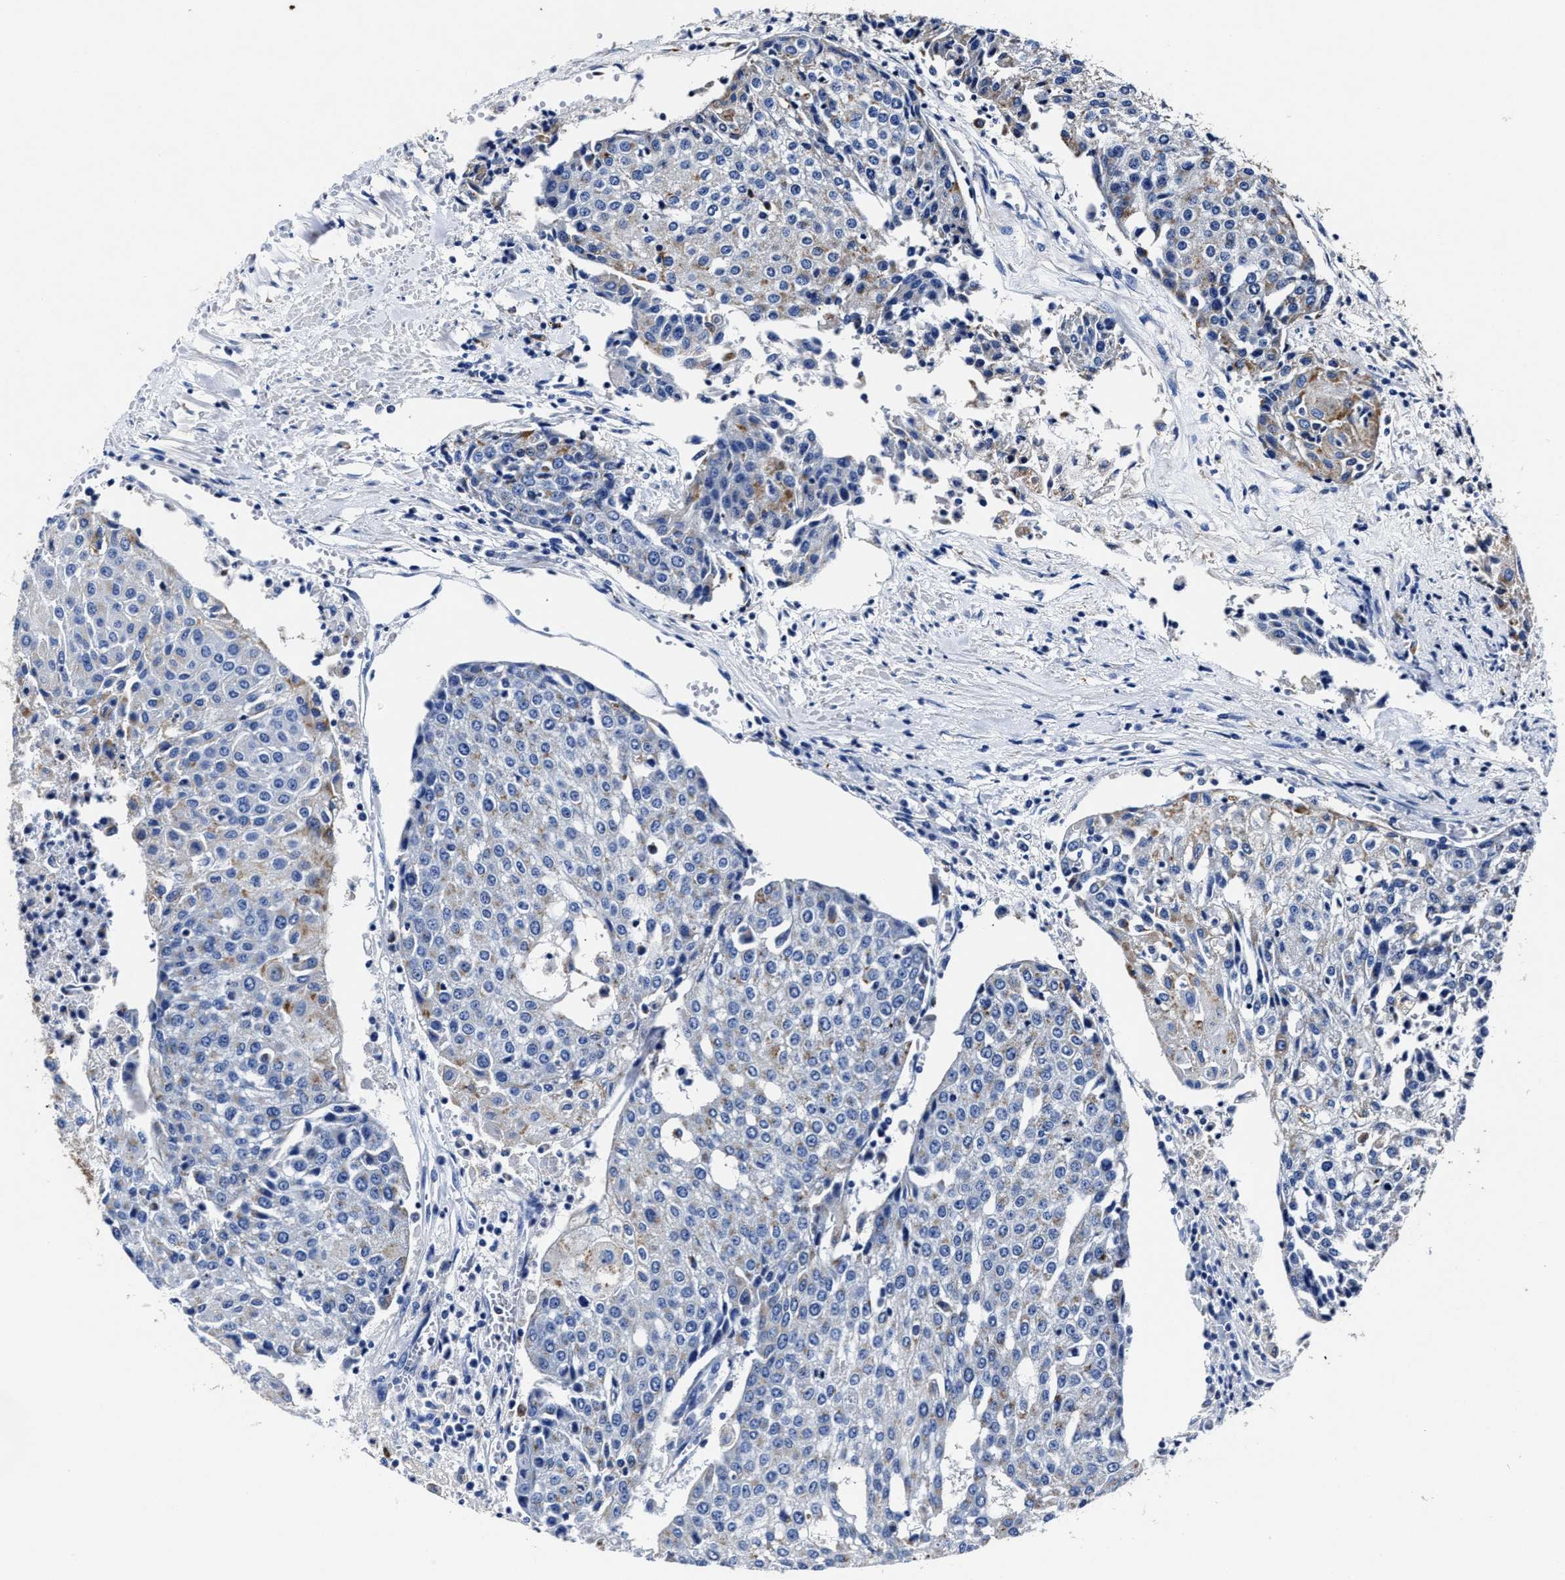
{"staining": {"intensity": "weak", "quantity": "<25%", "location": "cytoplasmic/membranous"}, "tissue": "urothelial cancer", "cell_type": "Tumor cells", "image_type": "cancer", "snomed": [{"axis": "morphology", "description": "Urothelial carcinoma, High grade"}, {"axis": "topography", "description": "Urinary bladder"}], "caption": "Tumor cells show no significant protein positivity in urothelial cancer.", "gene": "LAMTOR4", "patient": {"sex": "female", "age": 85}}